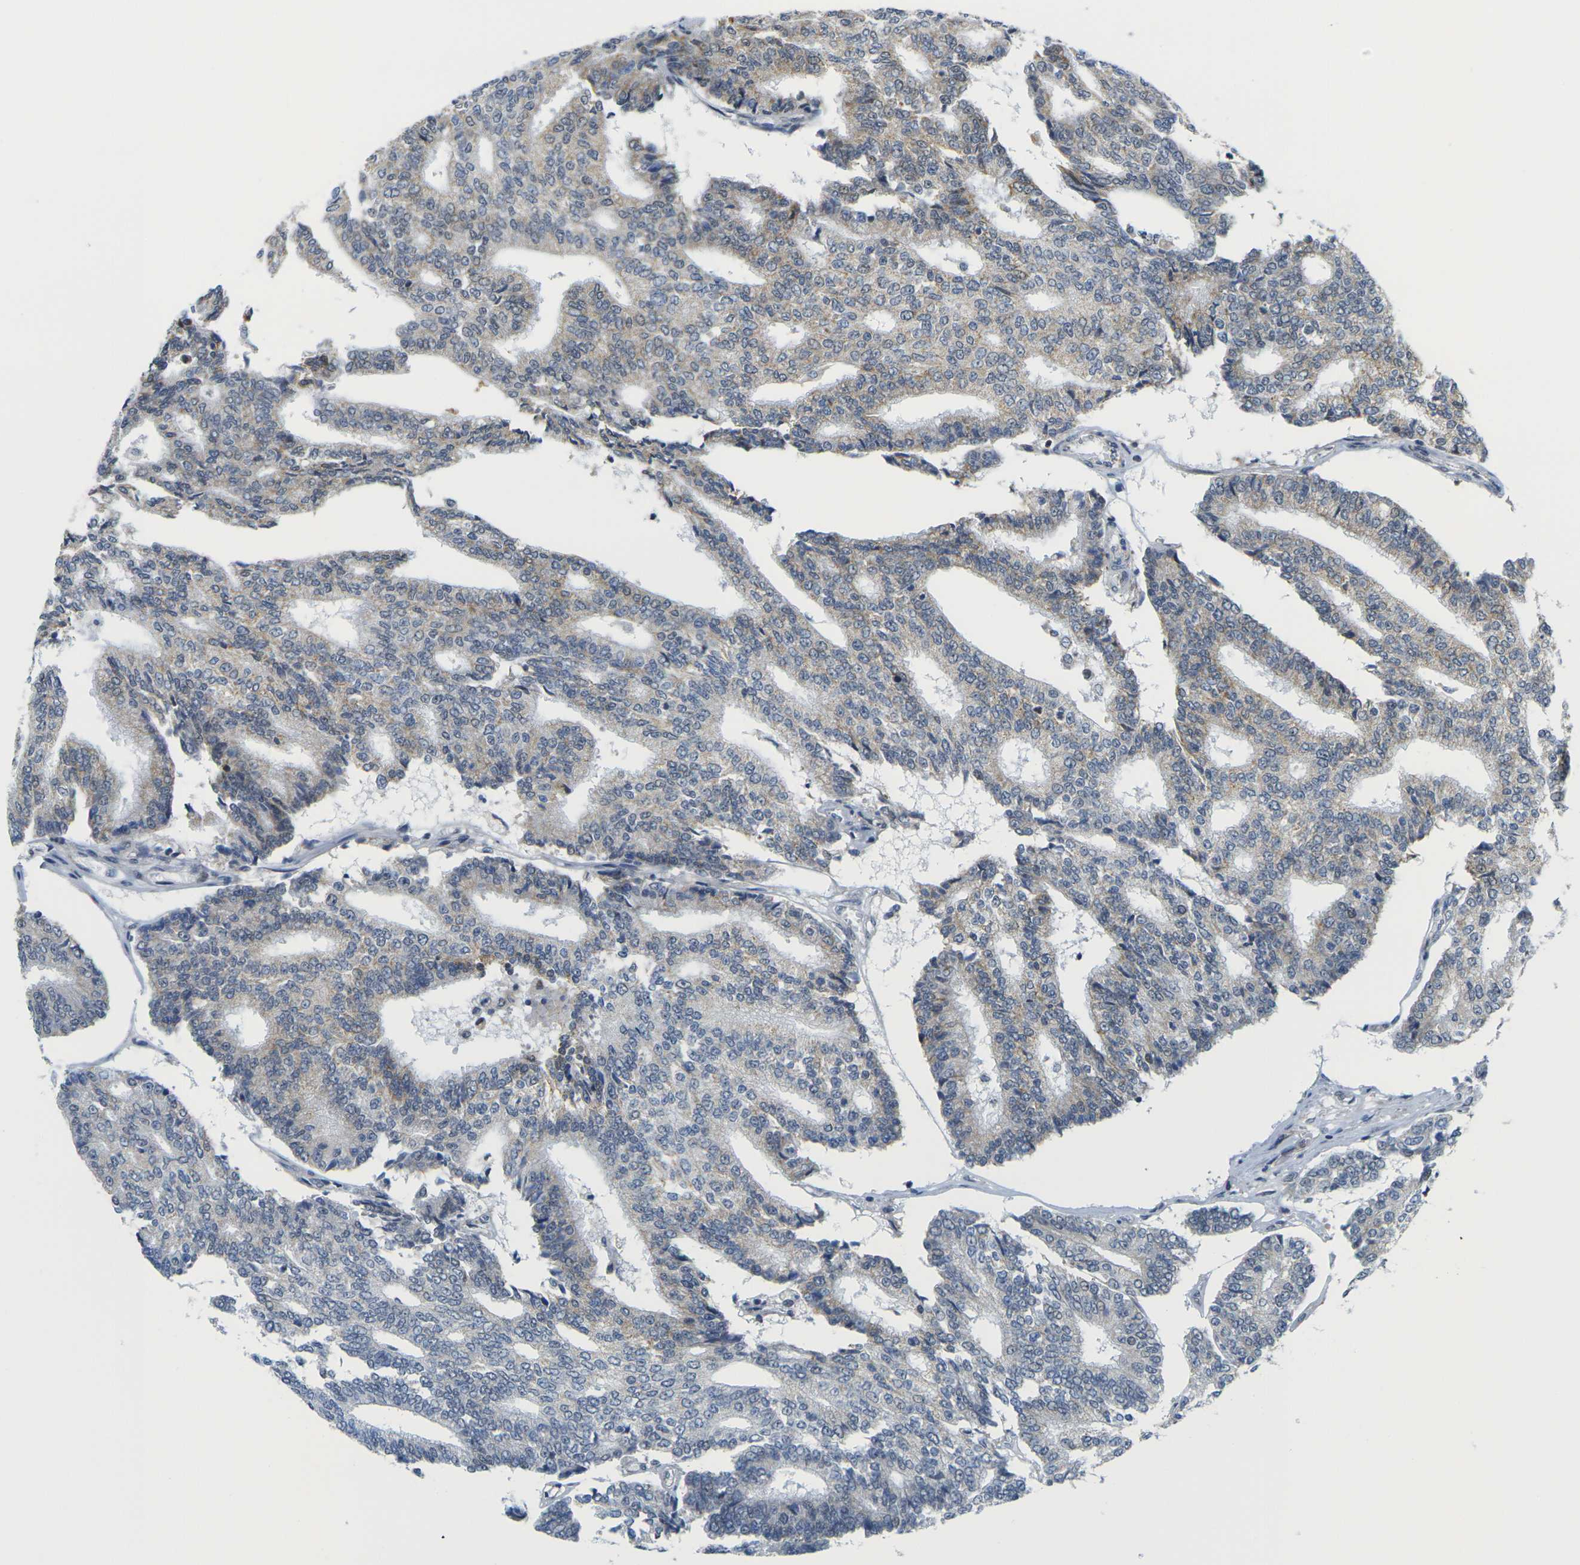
{"staining": {"intensity": "weak", "quantity": "25%-75%", "location": "cytoplasmic/membranous"}, "tissue": "prostate cancer", "cell_type": "Tumor cells", "image_type": "cancer", "snomed": [{"axis": "morphology", "description": "Adenocarcinoma, High grade"}, {"axis": "topography", "description": "Prostate"}], "caption": "Tumor cells exhibit low levels of weak cytoplasmic/membranous positivity in approximately 25%-75% of cells in human prostate cancer. Using DAB (brown) and hematoxylin (blue) stains, captured at high magnification using brightfield microscopy.", "gene": "OTOF", "patient": {"sex": "male", "age": 55}}